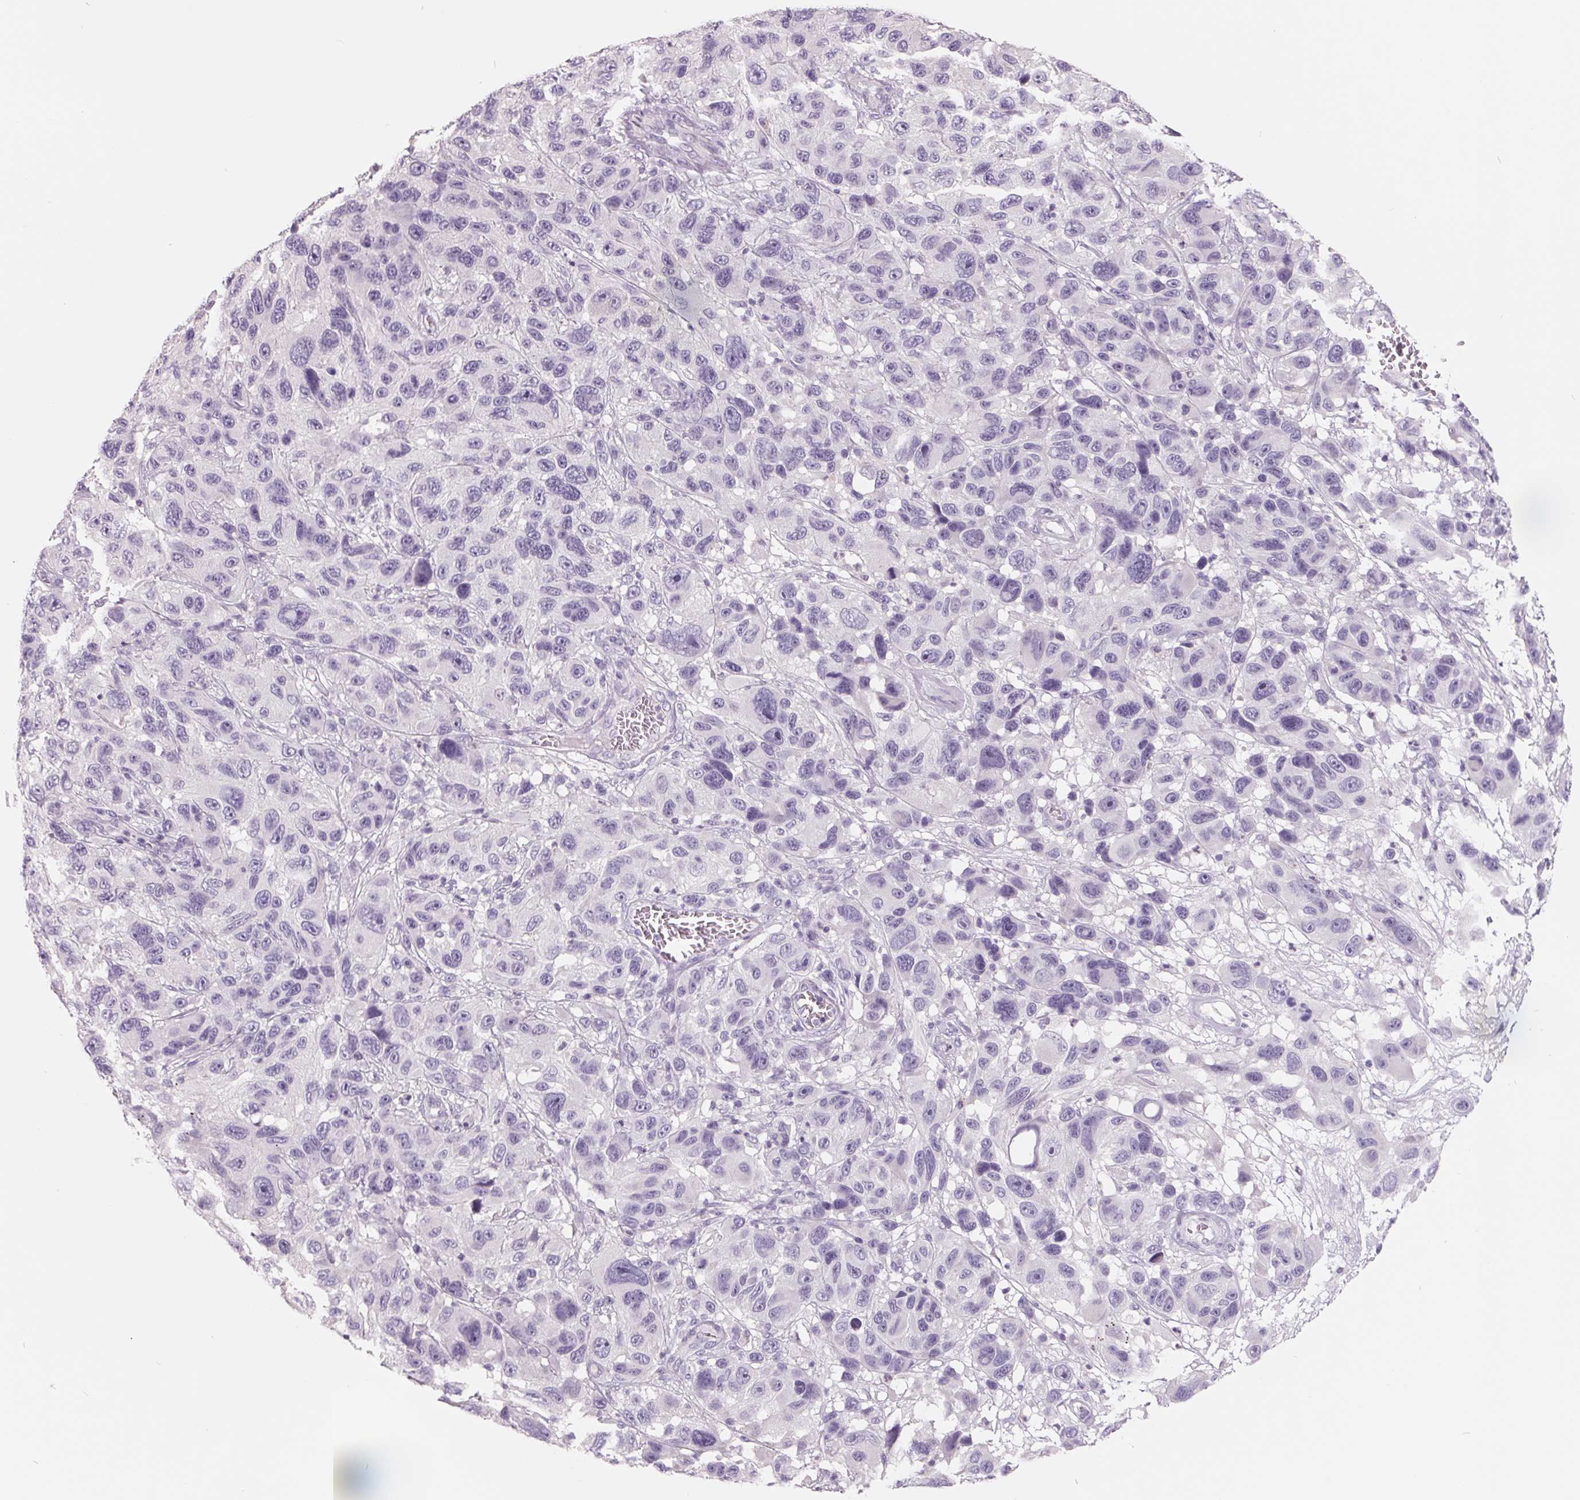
{"staining": {"intensity": "negative", "quantity": "none", "location": "none"}, "tissue": "melanoma", "cell_type": "Tumor cells", "image_type": "cancer", "snomed": [{"axis": "morphology", "description": "Malignant melanoma, NOS"}, {"axis": "topography", "description": "Skin"}], "caption": "A photomicrograph of melanoma stained for a protein exhibits no brown staining in tumor cells.", "gene": "FTCD", "patient": {"sex": "male", "age": 53}}